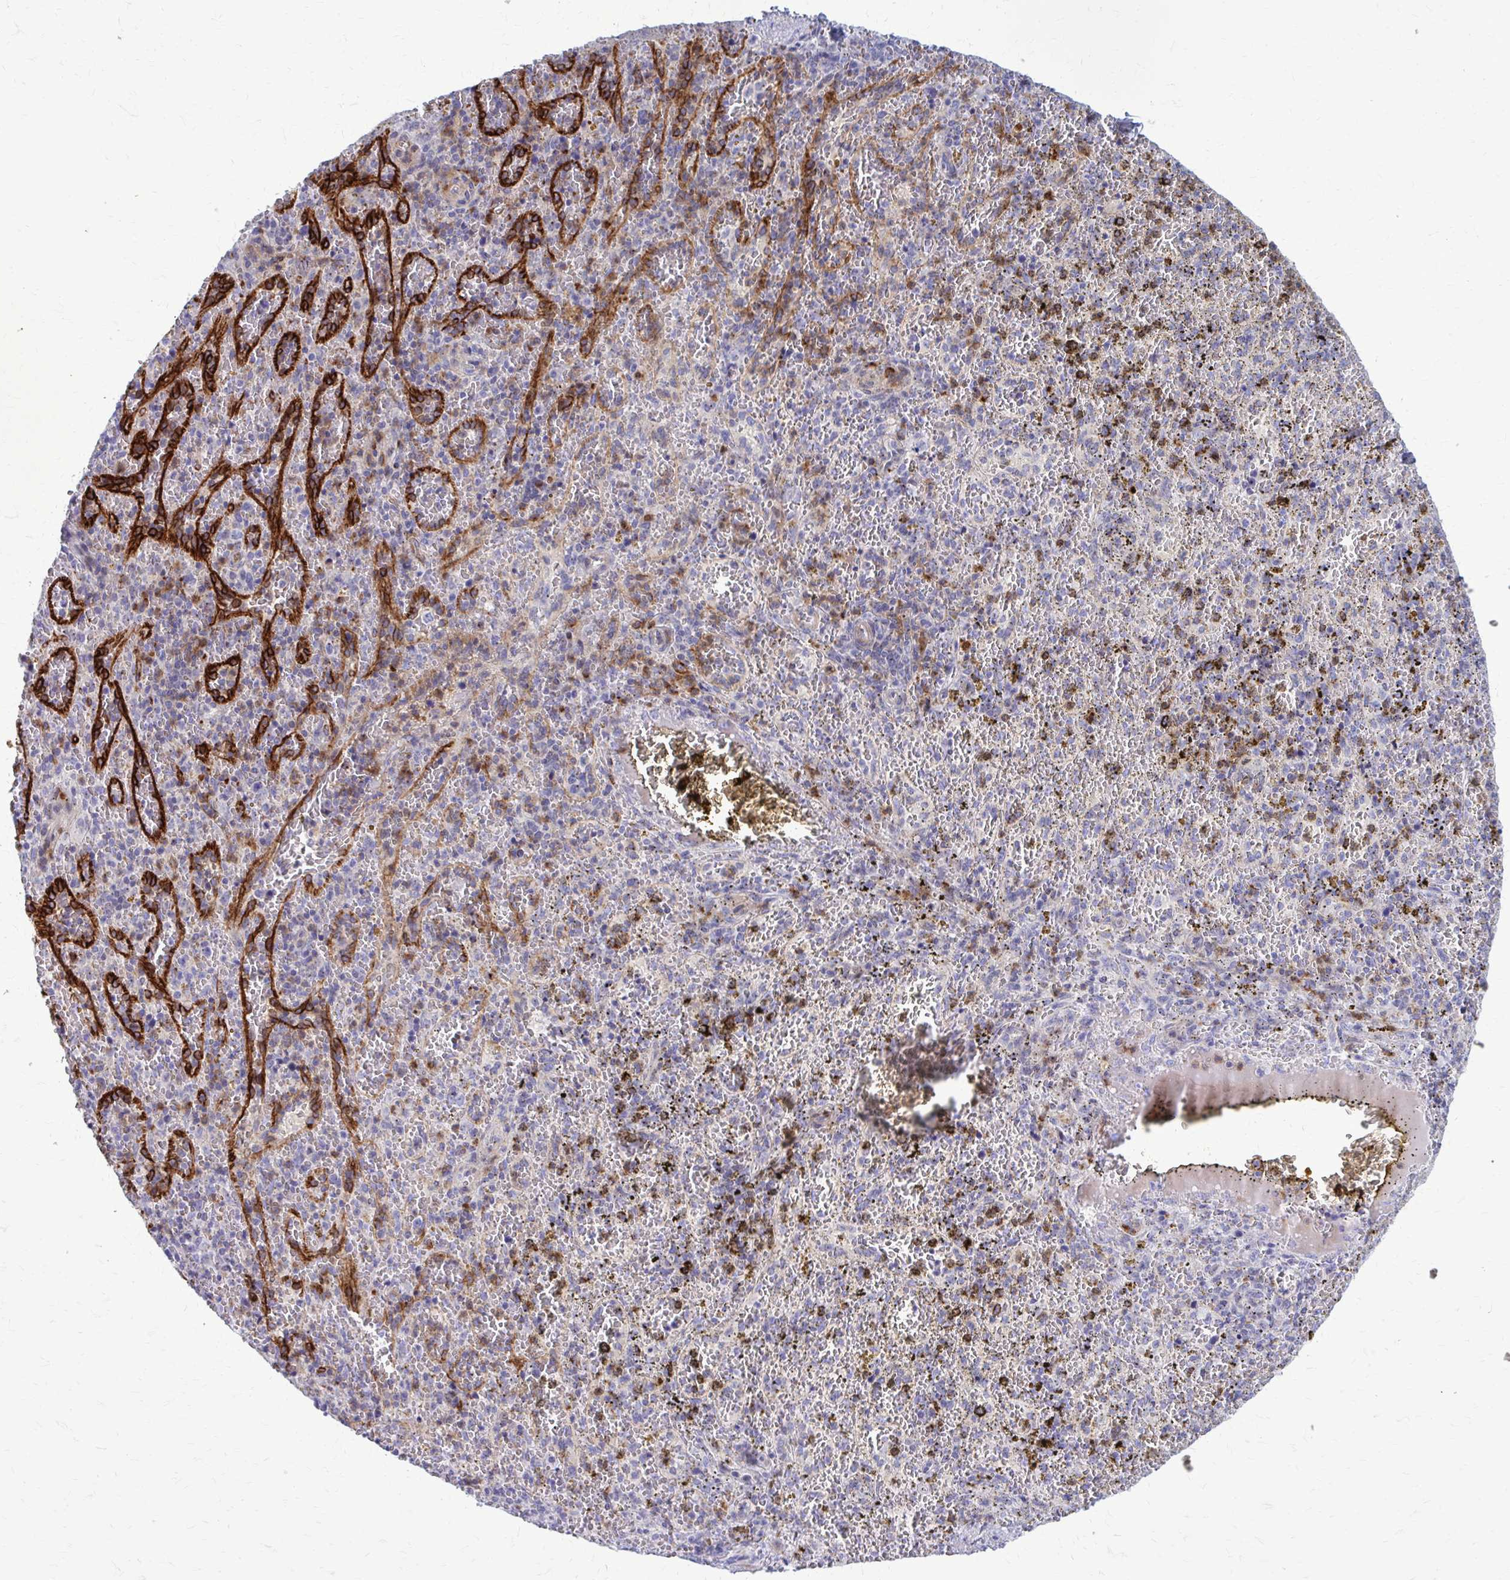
{"staining": {"intensity": "negative", "quantity": "none", "location": "none"}, "tissue": "spleen", "cell_type": "Cells in red pulp", "image_type": "normal", "snomed": [{"axis": "morphology", "description": "Normal tissue, NOS"}, {"axis": "topography", "description": "Spleen"}], "caption": "High magnification brightfield microscopy of normal spleen stained with DAB (3,3'-diaminobenzidine) (brown) and counterstained with hematoxylin (blue): cells in red pulp show no significant expression. (DAB (3,3'-diaminobenzidine) immunohistochemistry (IHC) with hematoxylin counter stain).", "gene": "PEDS1", "patient": {"sex": "female", "age": 50}}